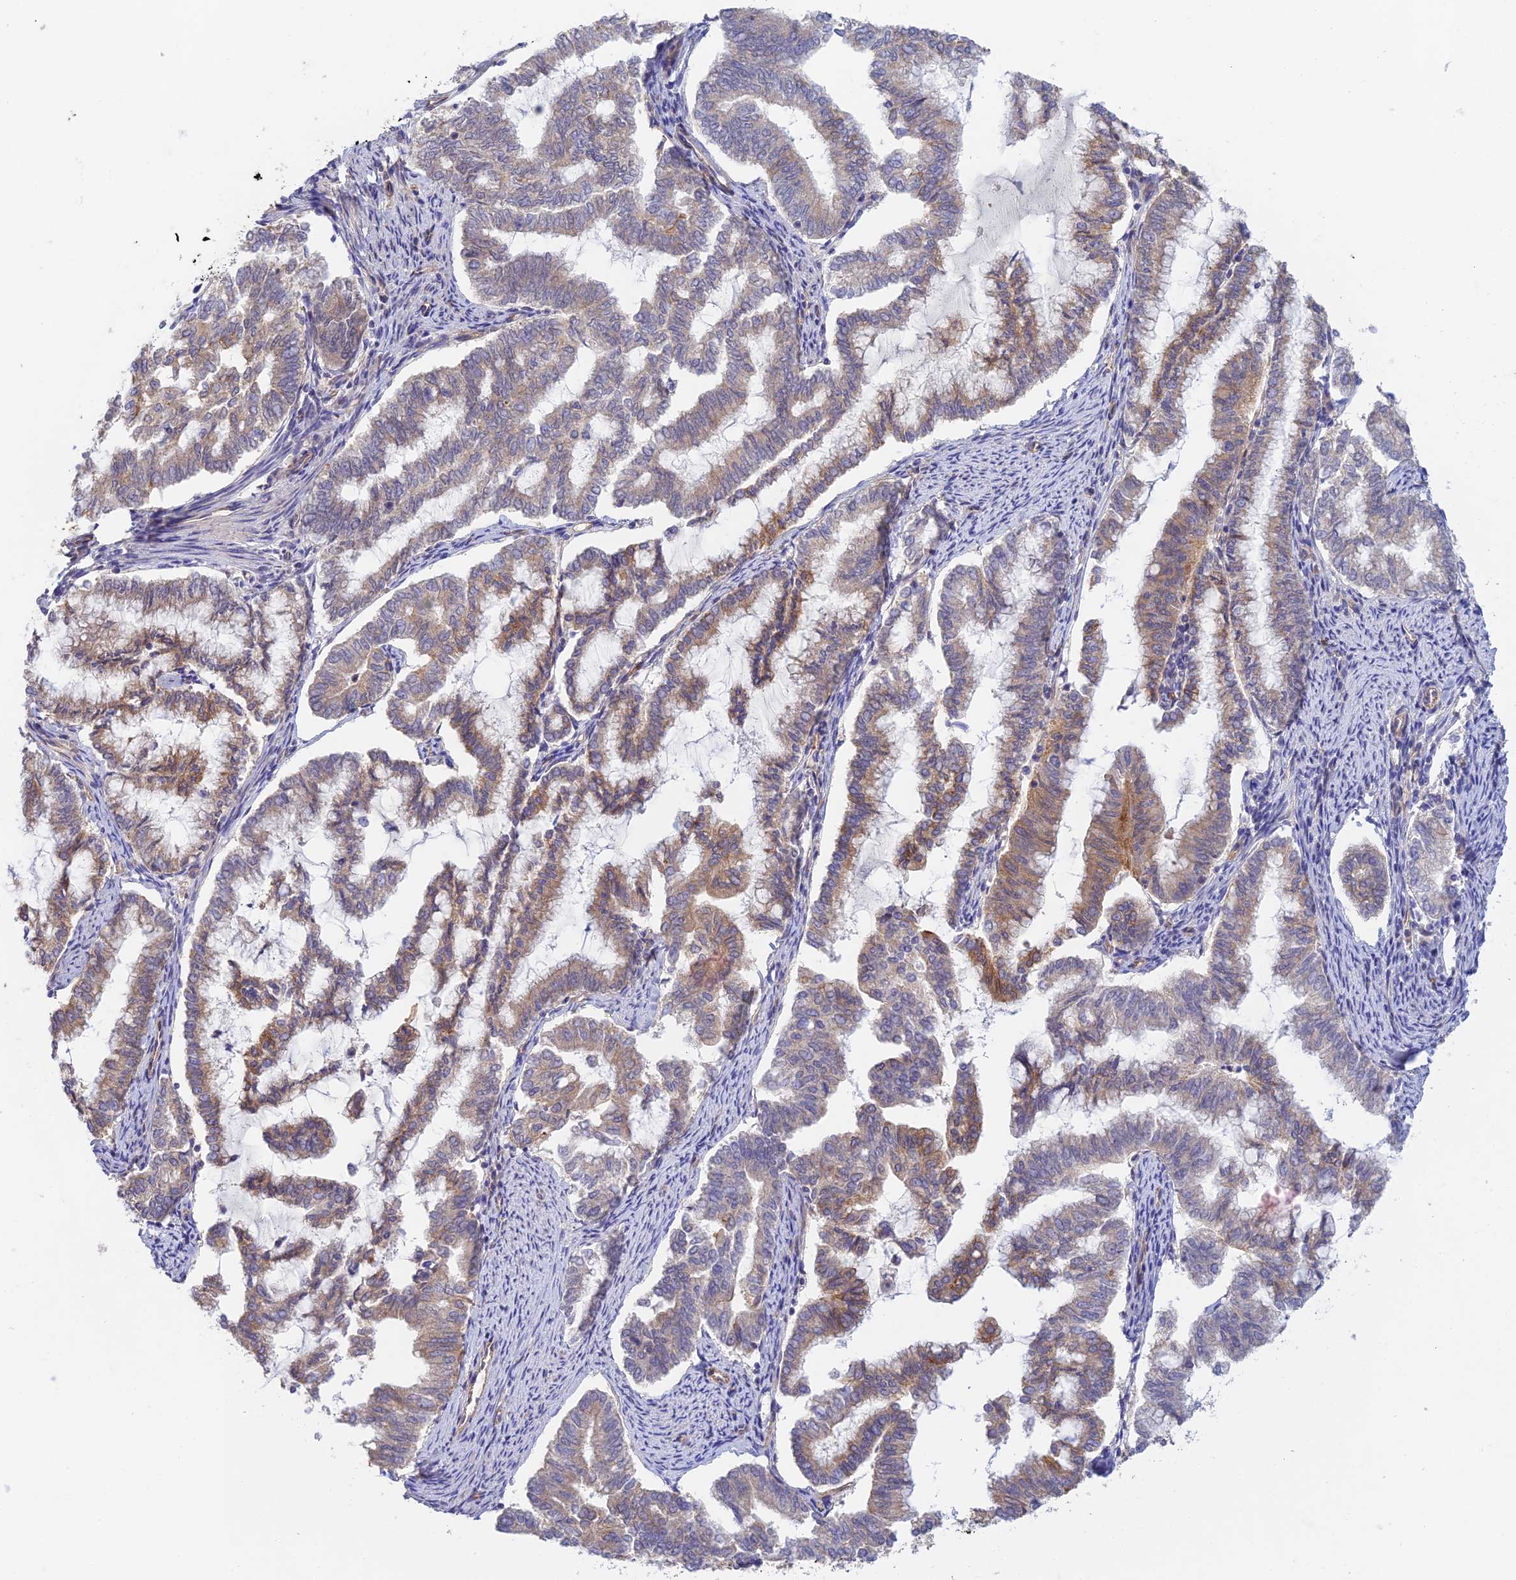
{"staining": {"intensity": "moderate", "quantity": "<25%", "location": "cytoplasmic/membranous"}, "tissue": "endometrial cancer", "cell_type": "Tumor cells", "image_type": "cancer", "snomed": [{"axis": "morphology", "description": "Adenocarcinoma, NOS"}, {"axis": "topography", "description": "Endometrium"}], "caption": "The immunohistochemical stain shows moderate cytoplasmic/membranous positivity in tumor cells of endometrial cancer (adenocarcinoma) tissue.", "gene": "MYO9A", "patient": {"sex": "female", "age": 79}}